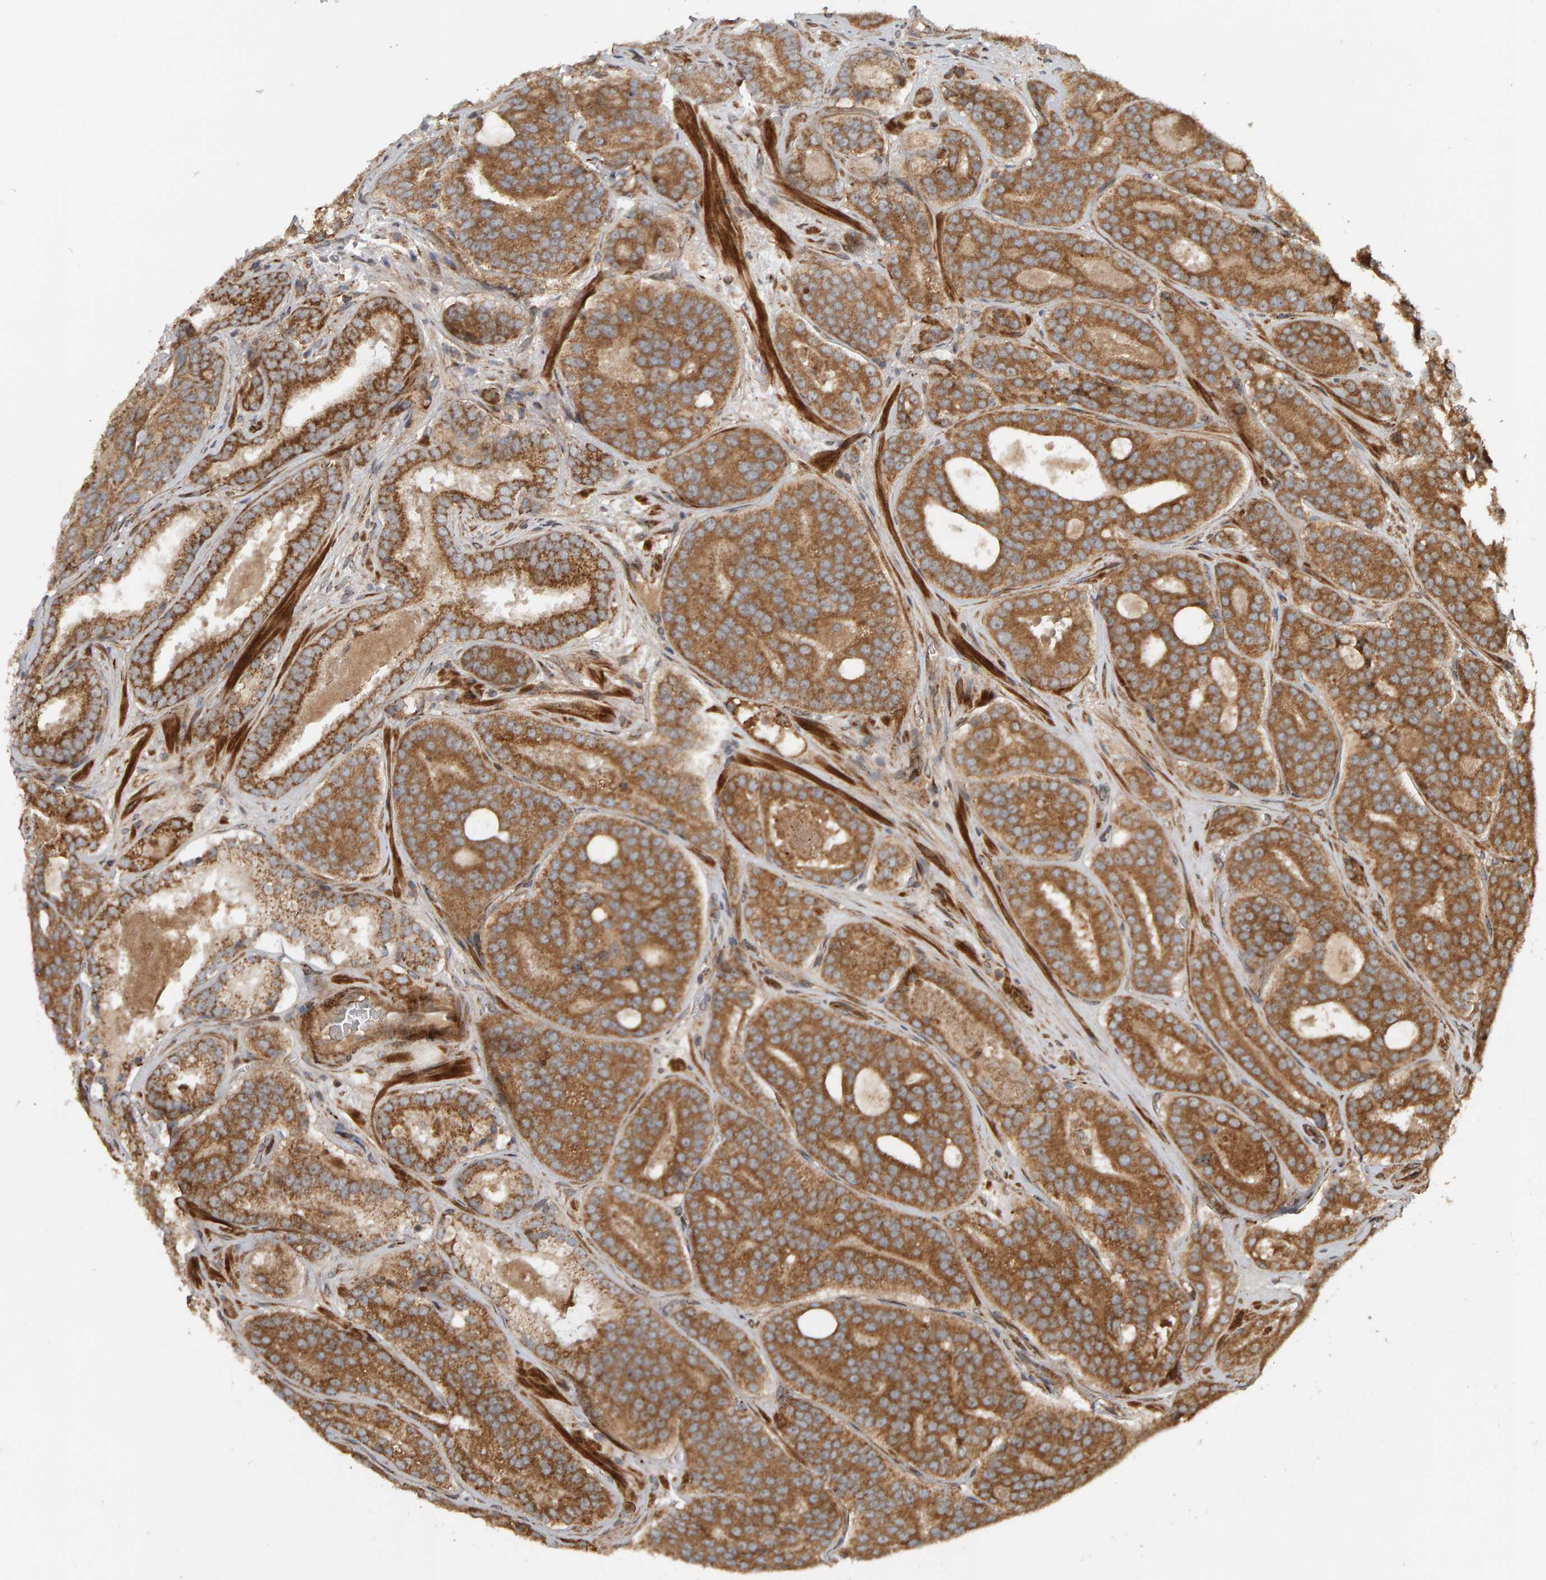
{"staining": {"intensity": "moderate", "quantity": ">75%", "location": "cytoplasmic/membranous"}, "tissue": "prostate cancer", "cell_type": "Tumor cells", "image_type": "cancer", "snomed": [{"axis": "morphology", "description": "Adenocarcinoma, High grade"}, {"axis": "topography", "description": "Prostate"}], "caption": "Immunohistochemical staining of prostate adenocarcinoma (high-grade) reveals medium levels of moderate cytoplasmic/membranous protein expression in about >75% of tumor cells.", "gene": "ZFAND1", "patient": {"sex": "male", "age": 60}}